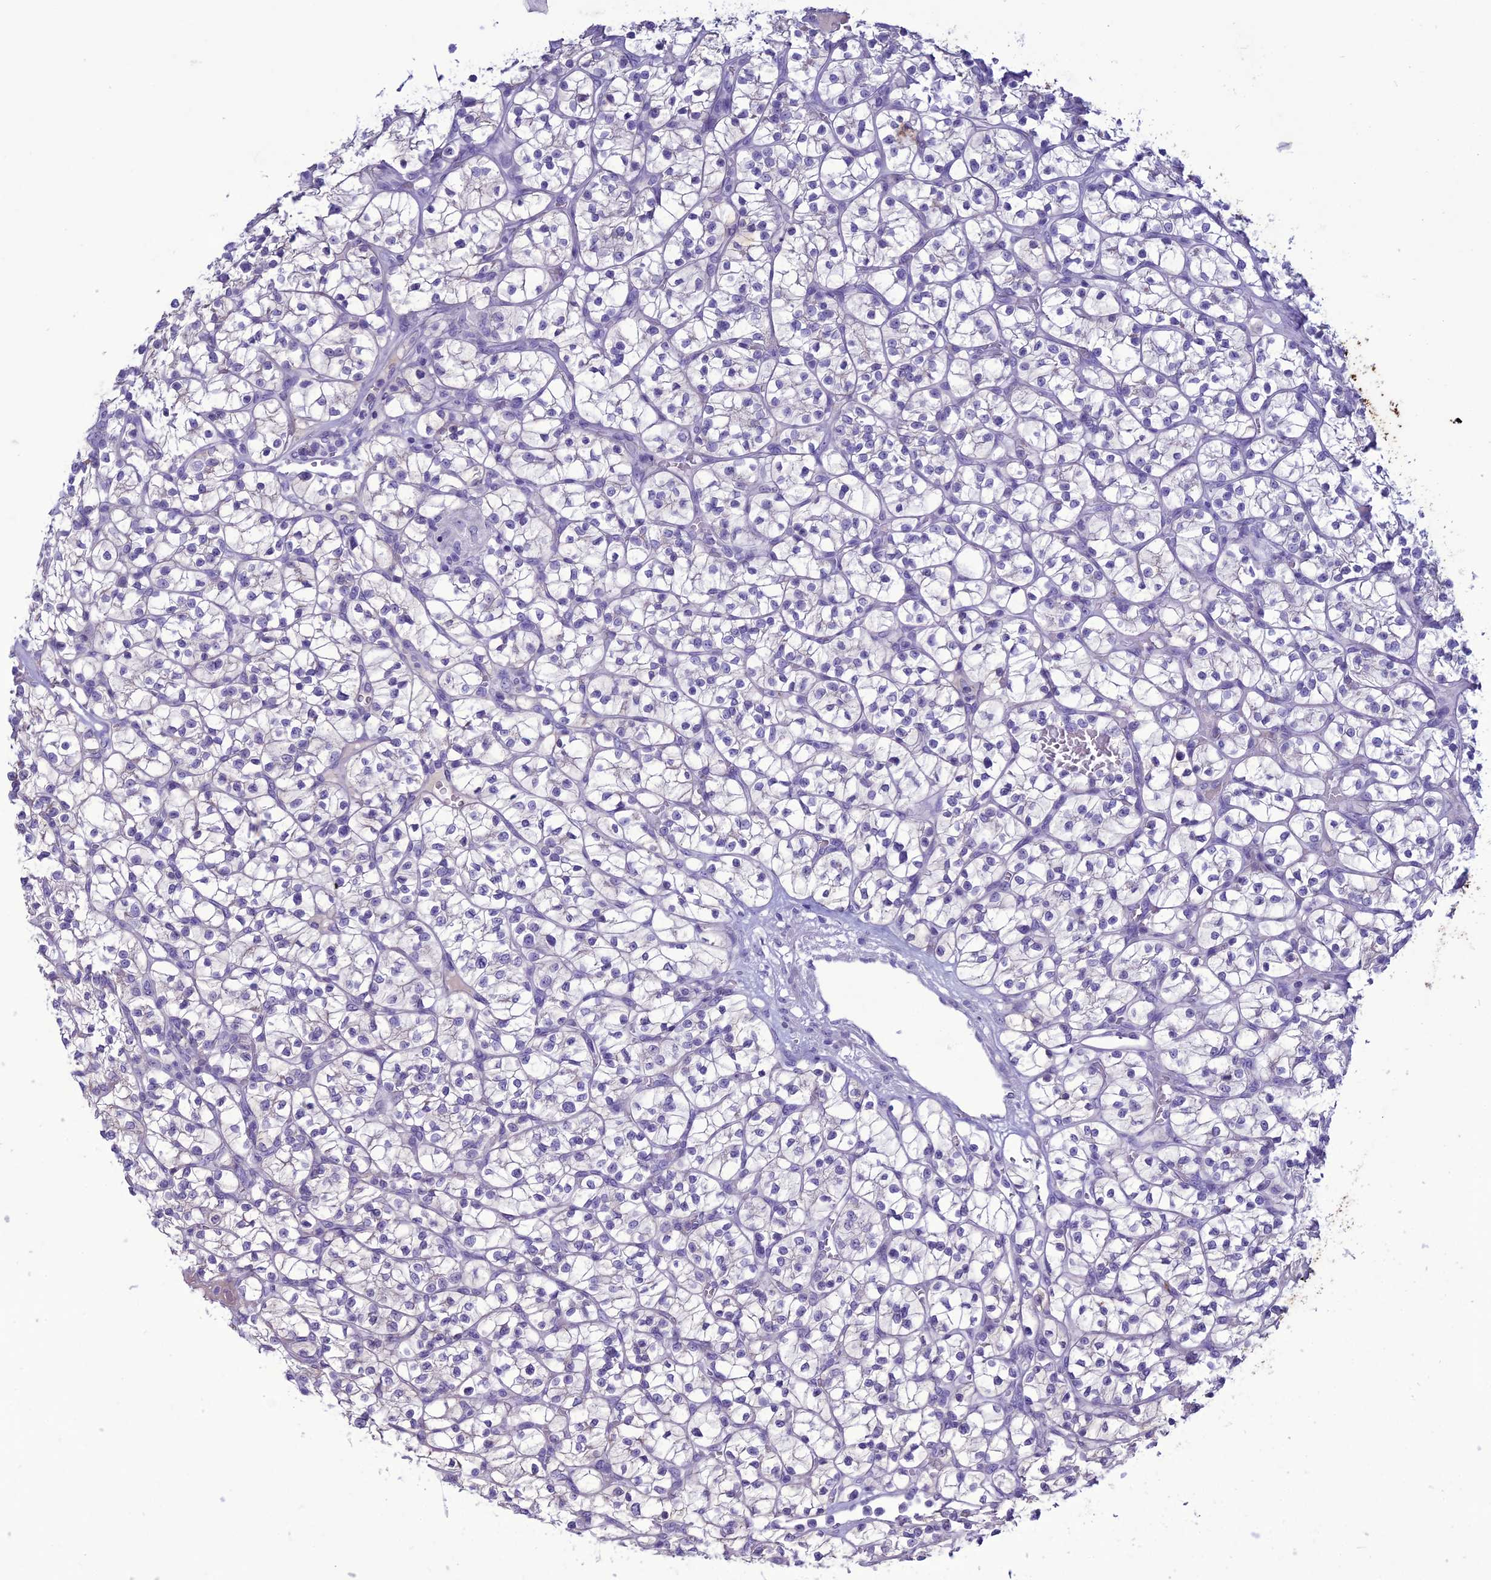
{"staining": {"intensity": "negative", "quantity": "none", "location": "none"}, "tissue": "renal cancer", "cell_type": "Tumor cells", "image_type": "cancer", "snomed": [{"axis": "morphology", "description": "Adenocarcinoma, NOS"}, {"axis": "topography", "description": "Kidney"}], "caption": "Photomicrograph shows no protein positivity in tumor cells of adenocarcinoma (renal) tissue.", "gene": "CLEC2L", "patient": {"sex": "female", "age": 64}}